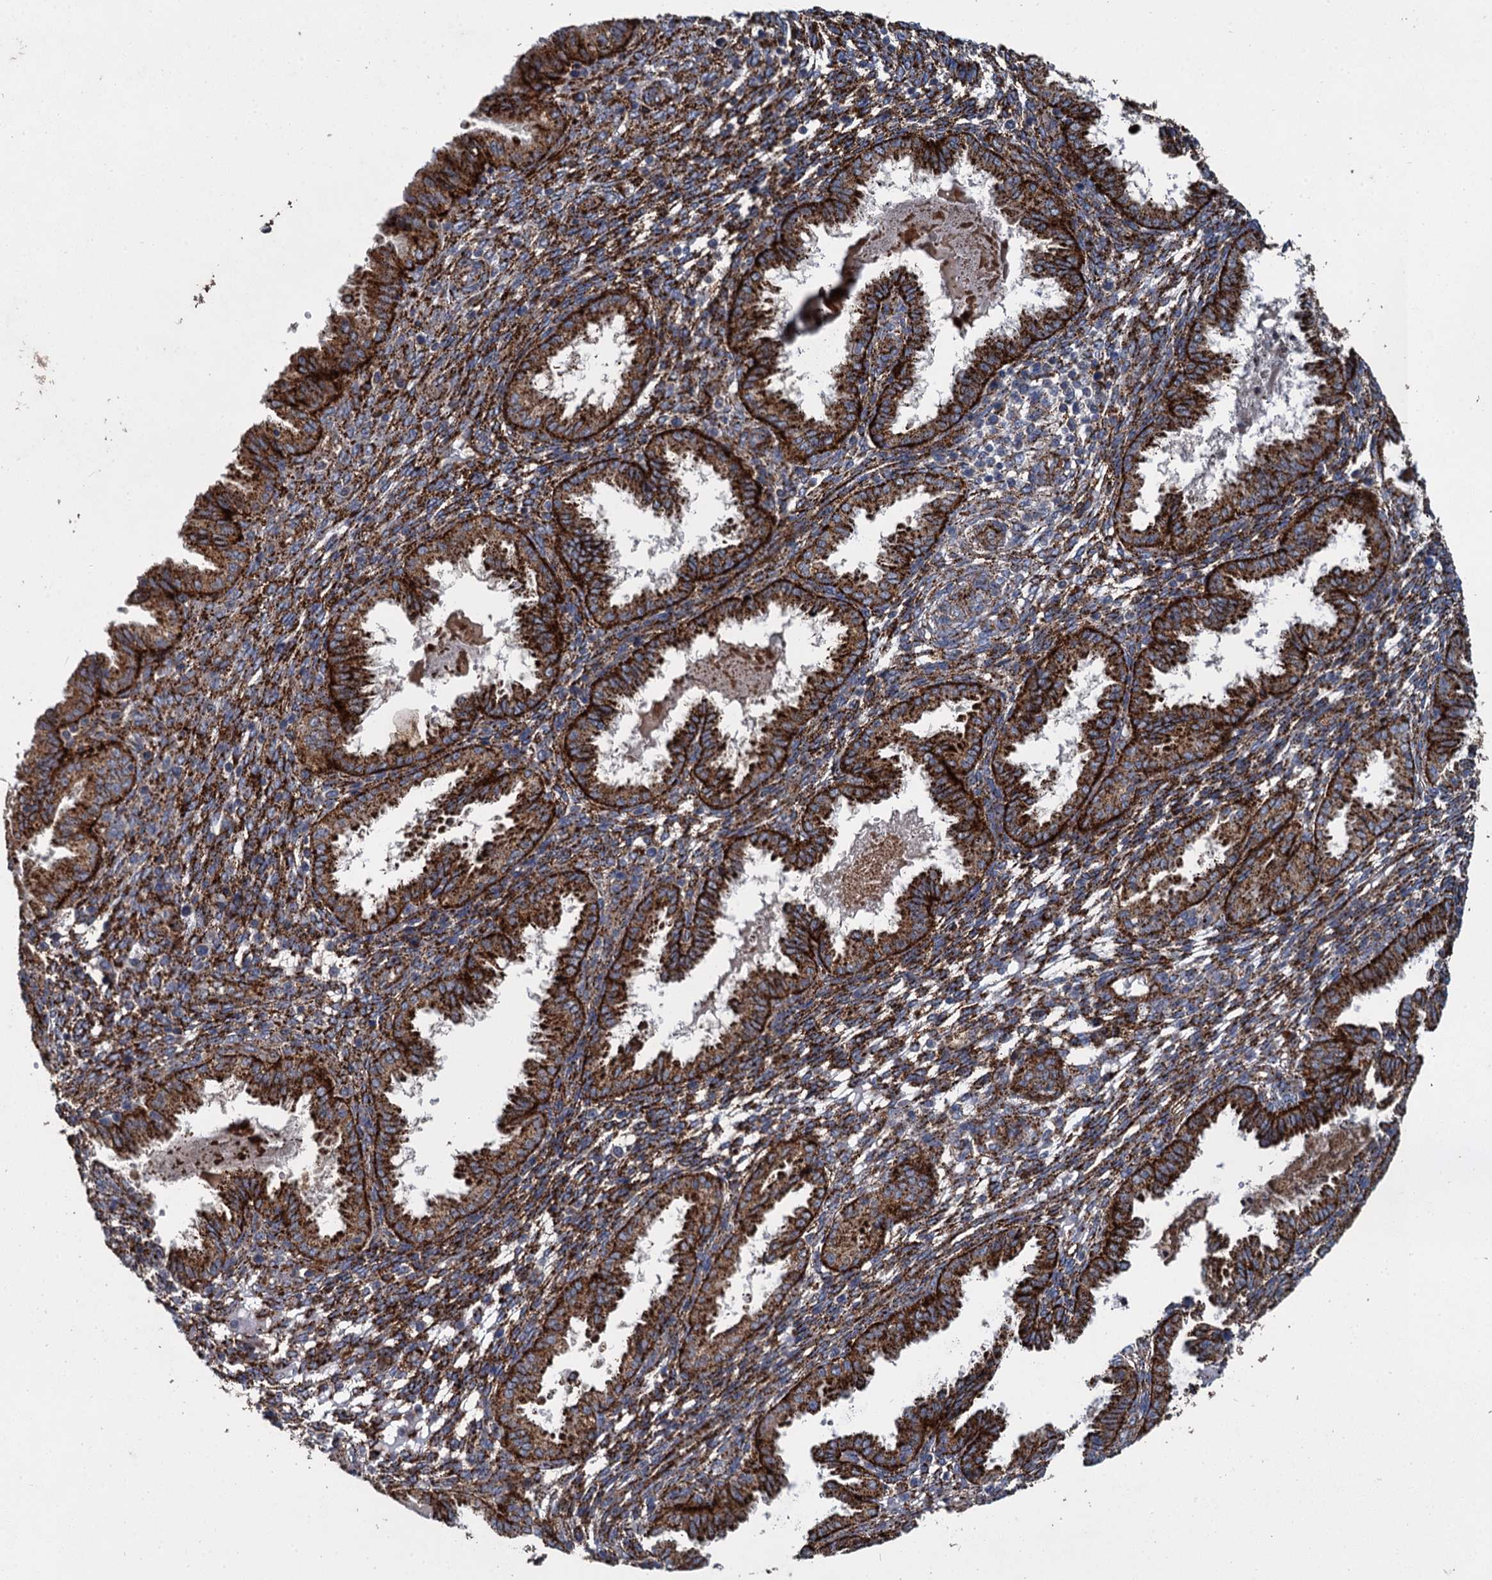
{"staining": {"intensity": "strong", "quantity": "25%-75%", "location": "cytoplasmic/membranous"}, "tissue": "endometrium", "cell_type": "Cells in endometrial stroma", "image_type": "normal", "snomed": [{"axis": "morphology", "description": "Normal tissue, NOS"}, {"axis": "topography", "description": "Endometrium"}], "caption": "High-power microscopy captured an IHC histopathology image of benign endometrium, revealing strong cytoplasmic/membranous staining in approximately 25%-75% of cells in endometrial stroma.", "gene": "GBA1", "patient": {"sex": "female", "age": 33}}